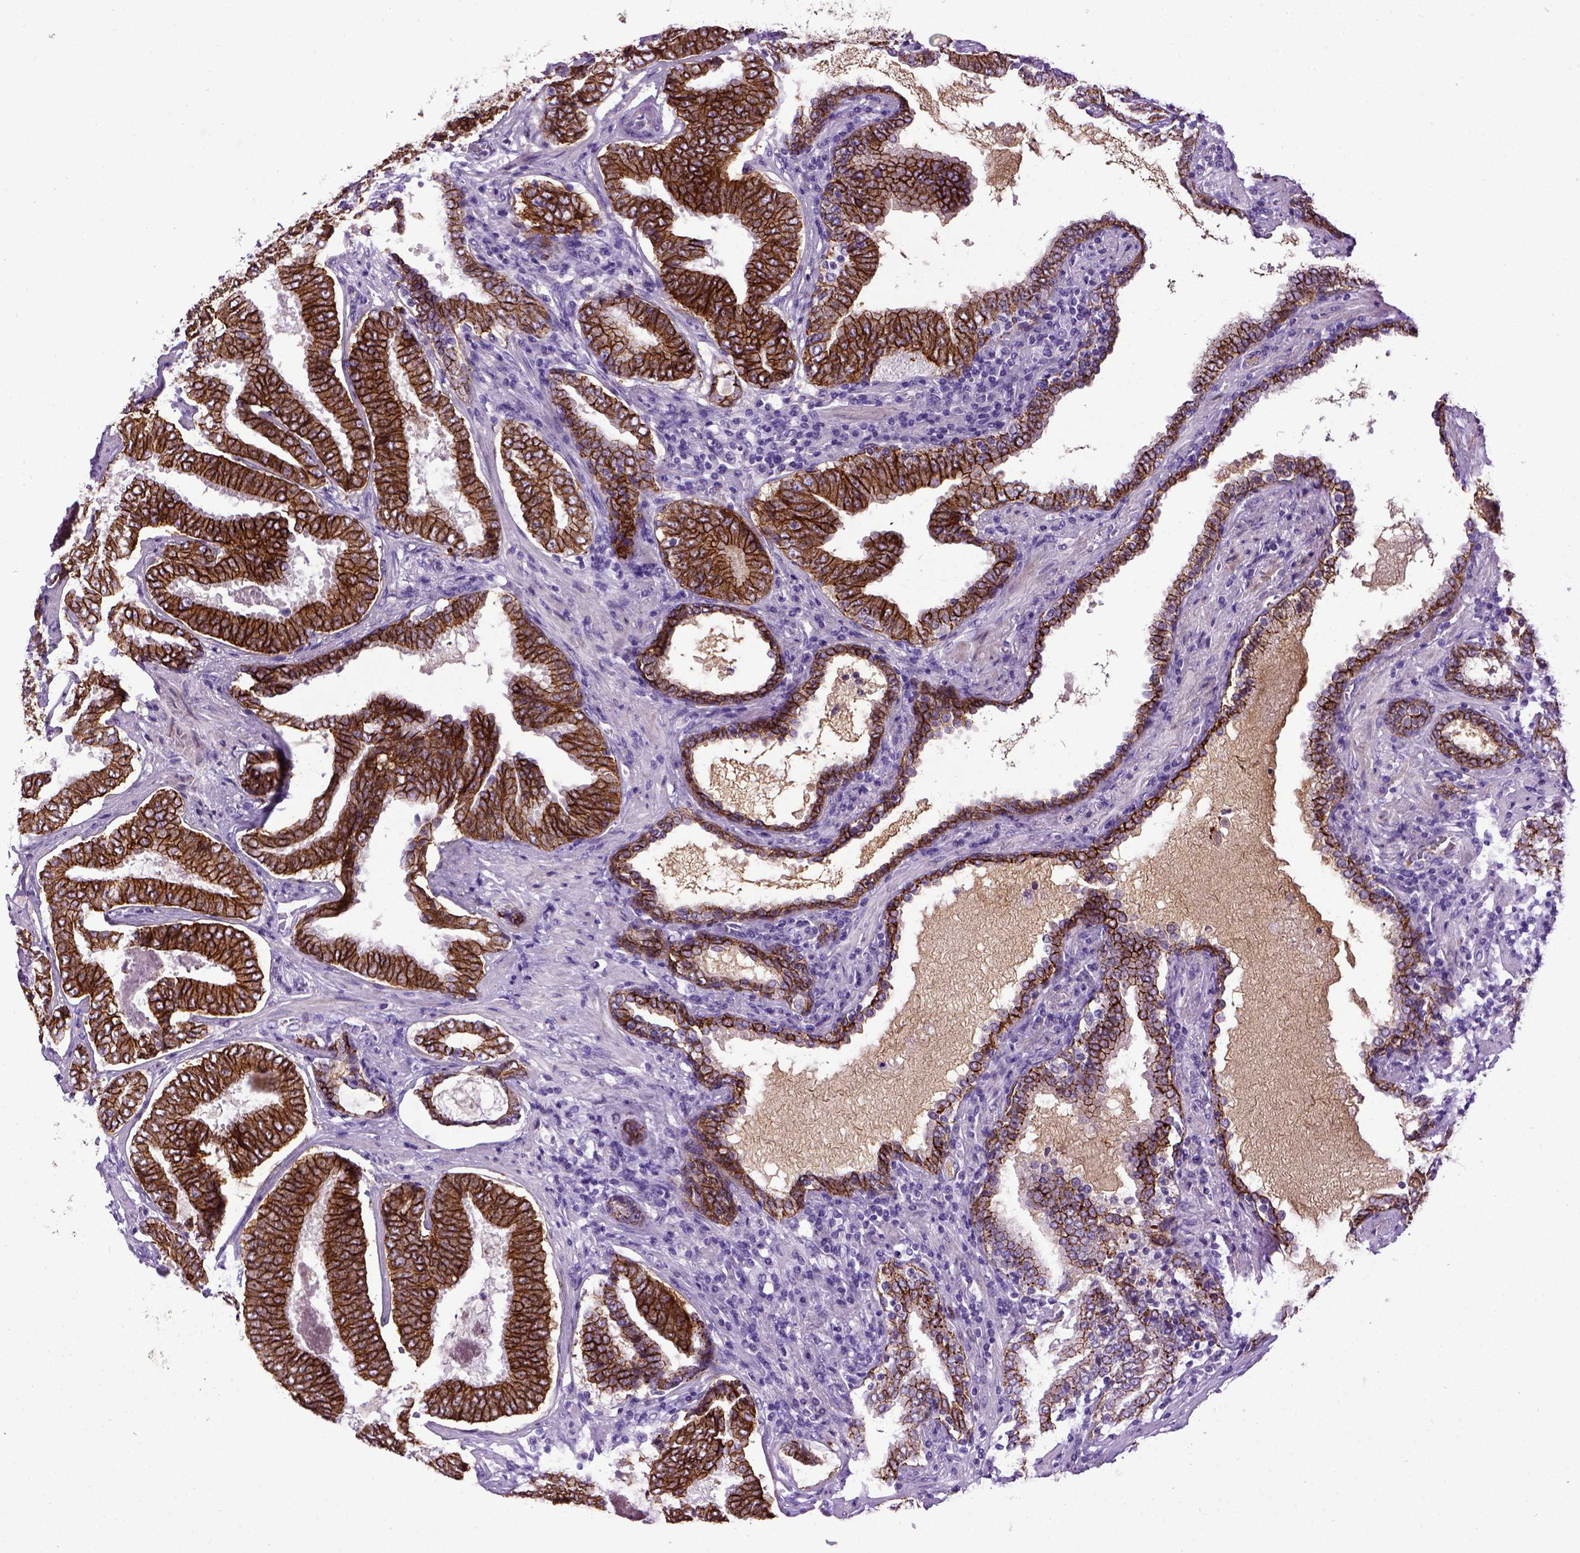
{"staining": {"intensity": "strong", "quantity": ">75%", "location": "cytoplasmic/membranous"}, "tissue": "prostate cancer", "cell_type": "Tumor cells", "image_type": "cancer", "snomed": [{"axis": "morphology", "description": "Adenocarcinoma, NOS"}, {"axis": "topography", "description": "Prostate"}], "caption": "A high amount of strong cytoplasmic/membranous positivity is identified in approximately >75% of tumor cells in prostate cancer tissue.", "gene": "CDH1", "patient": {"sex": "male", "age": 64}}